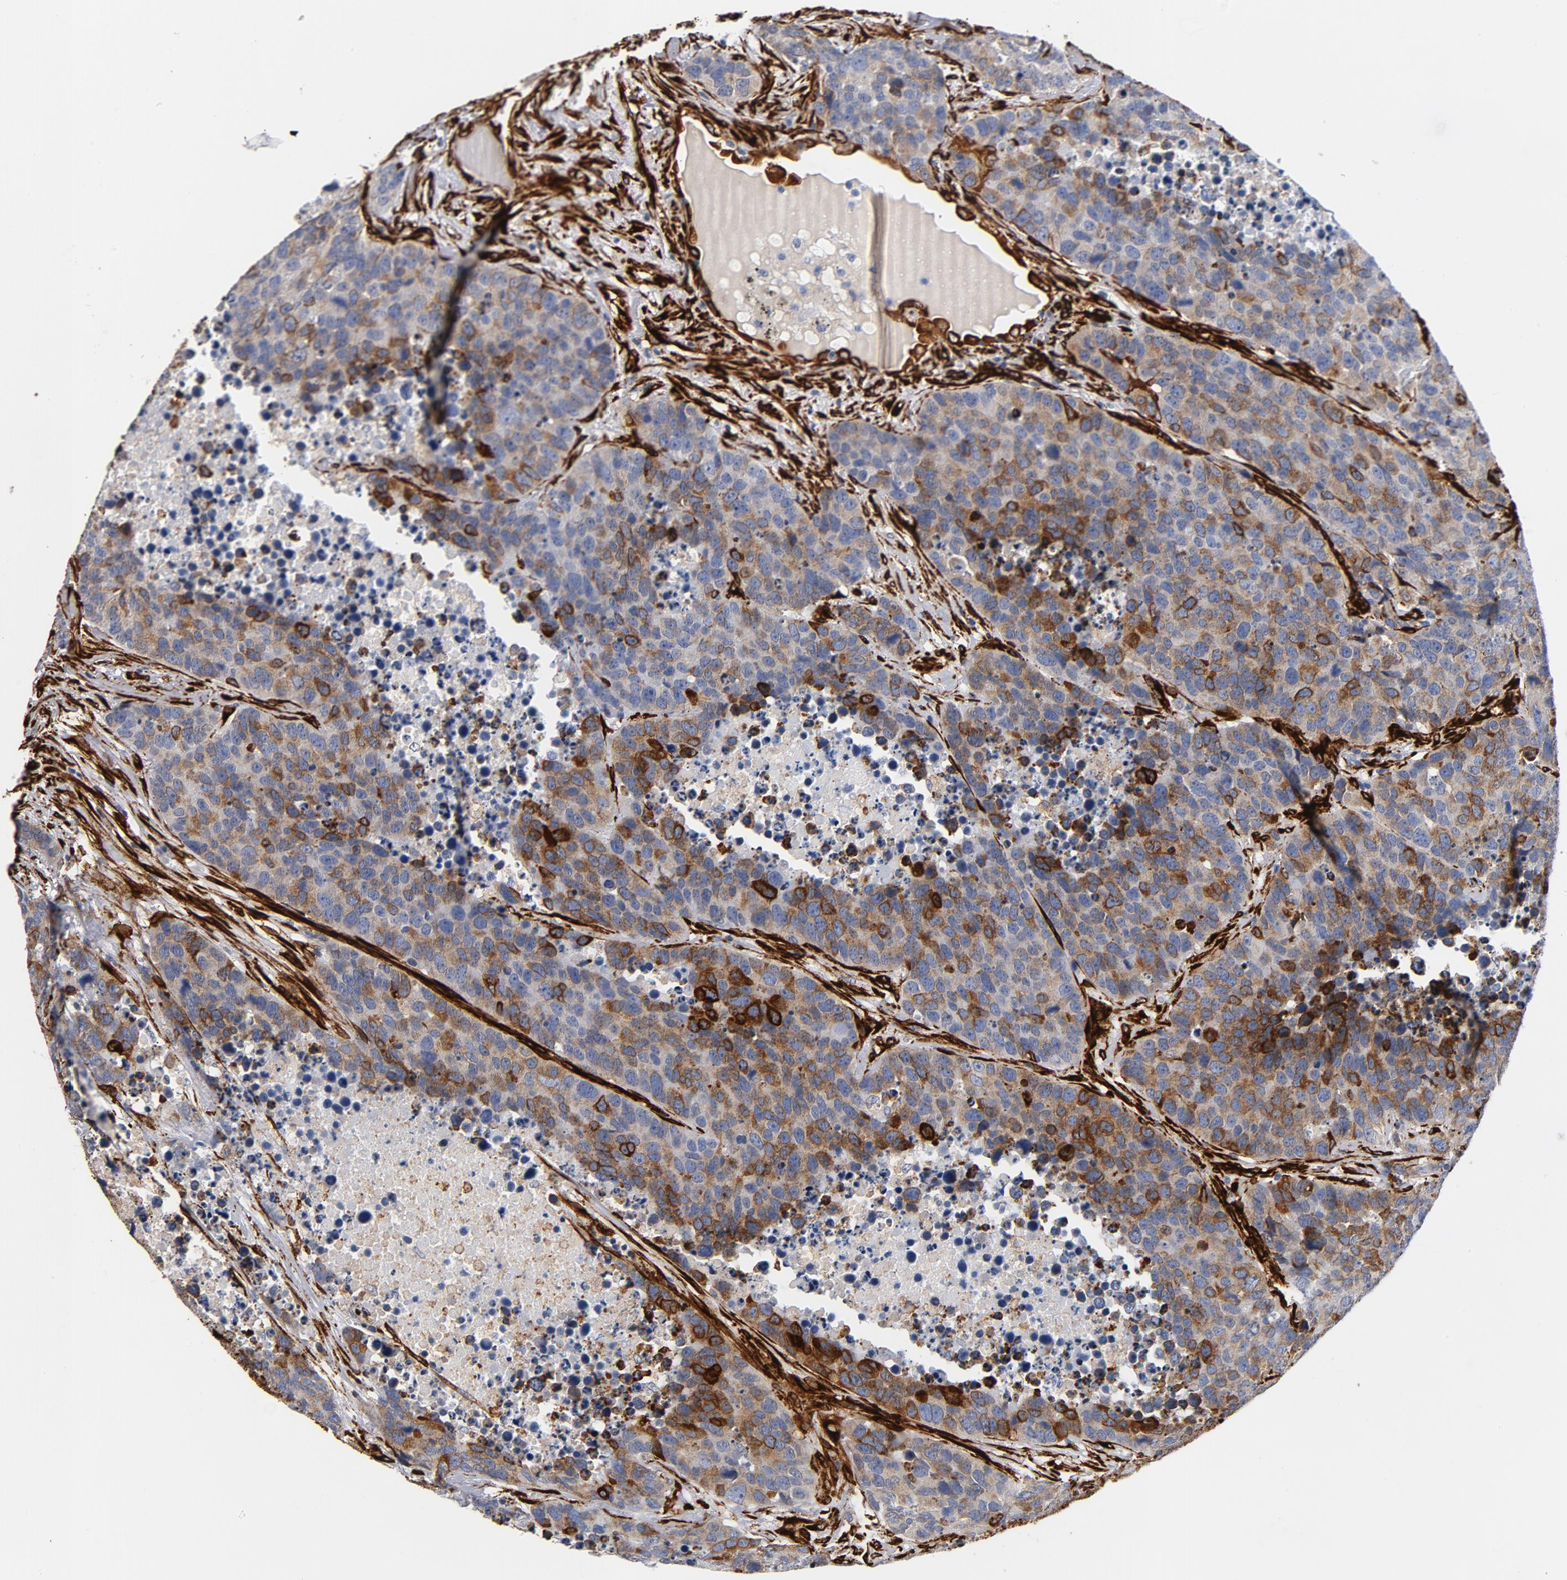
{"staining": {"intensity": "weak", "quantity": "25%-75%", "location": "cytoplasmic/membranous"}, "tissue": "carcinoid", "cell_type": "Tumor cells", "image_type": "cancer", "snomed": [{"axis": "morphology", "description": "Carcinoid, malignant, NOS"}, {"axis": "topography", "description": "Lung"}], "caption": "Human carcinoid stained with a brown dye exhibits weak cytoplasmic/membranous positive expression in approximately 25%-75% of tumor cells.", "gene": "SERPINH1", "patient": {"sex": "male", "age": 60}}